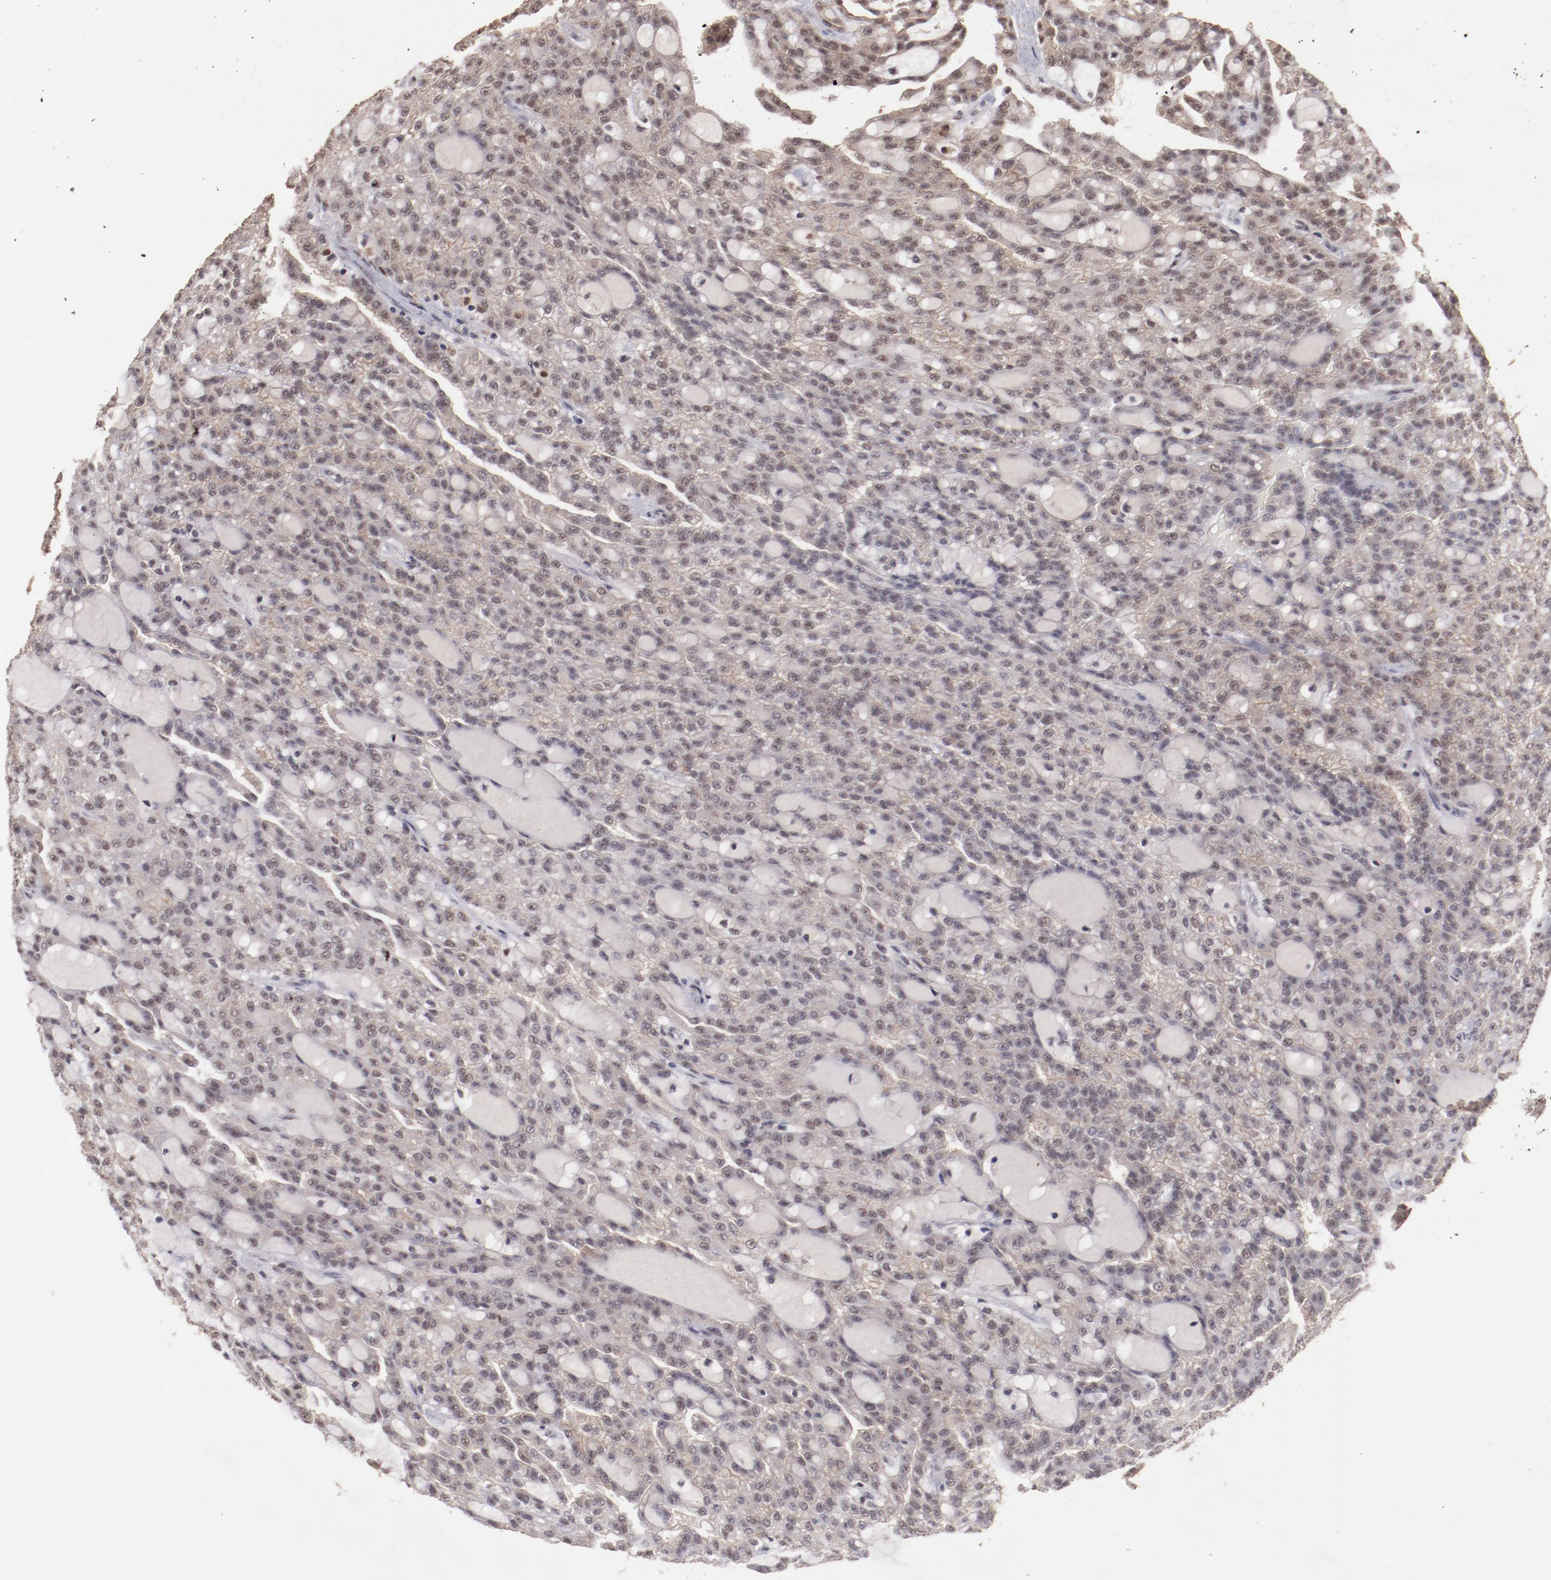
{"staining": {"intensity": "moderate", "quantity": ">75%", "location": "cytoplasmic/membranous,nuclear"}, "tissue": "renal cancer", "cell_type": "Tumor cells", "image_type": "cancer", "snomed": [{"axis": "morphology", "description": "Adenocarcinoma, NOS"}, {"axis": "topography", "description": "Kidney"}], "caption": "Immunohistochemical staining of human renal adenocarcinoma exhibits moderate cytoplasmic/membranous and nuclear protein staining in approximately >75% of tumor cells.", "gene": "CLOCK", "patient": {"sex": "male", "age": 63}}